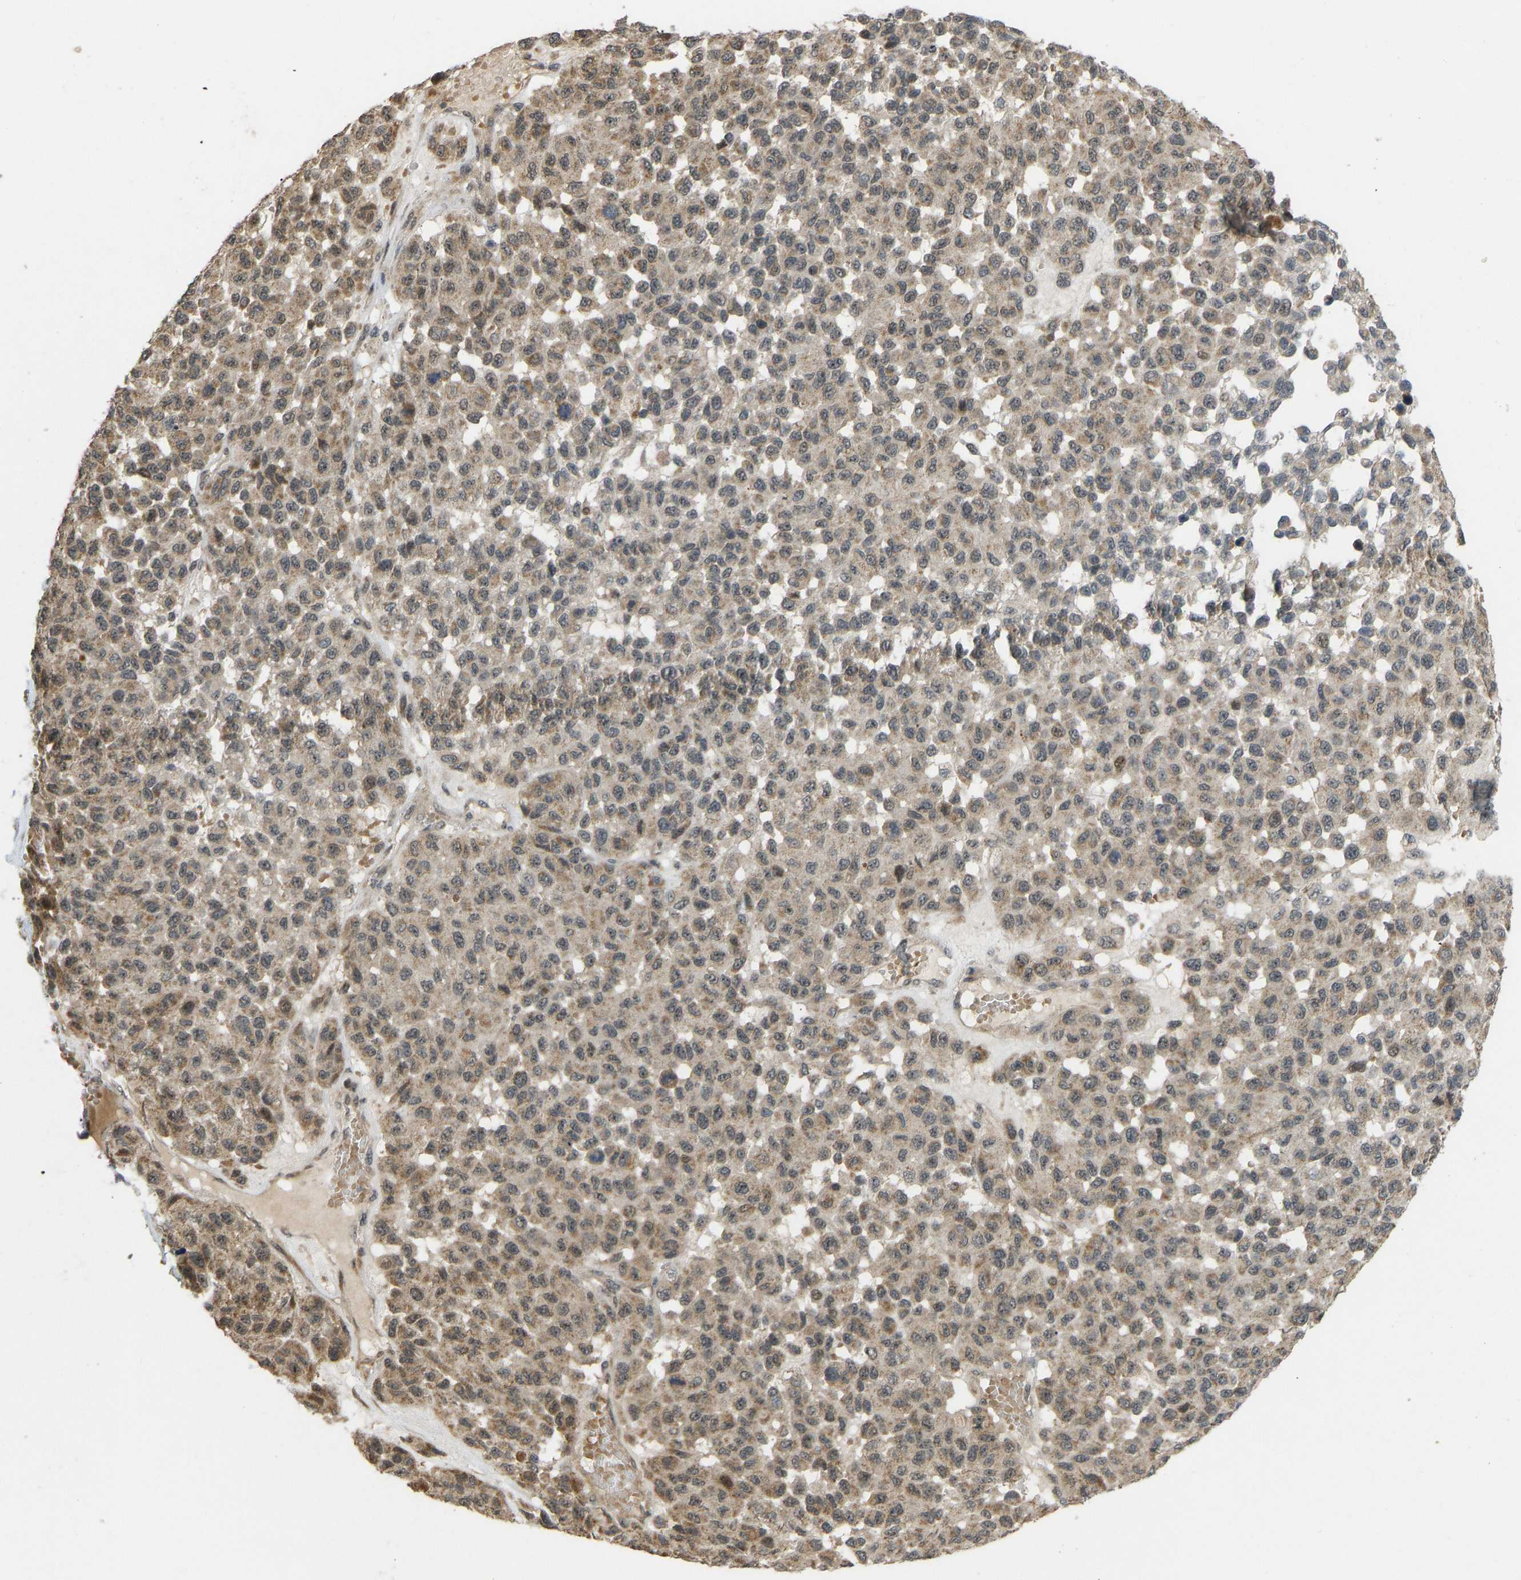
{"staining": {"intensity": "moderate", "quantity": ">75%", "location": "cytoplasmic/membranous"}, "tissue": "melanoma", "cell_type": "Tumor cells", "image_type": "cancer", "snomed": [{"axis": "morphology", "description": "Malignant melanoma, NOS"}, {"axis": "topography", "description": "Skin"}], "caption": "This is a photomicrograph of immunohistochemistry staining of melanoma, which shows moderate expression in the cytoplasmic/membranous of tumor cells.", "gene": "ACADS", "patient": {"sex": "male", "age": 62}}